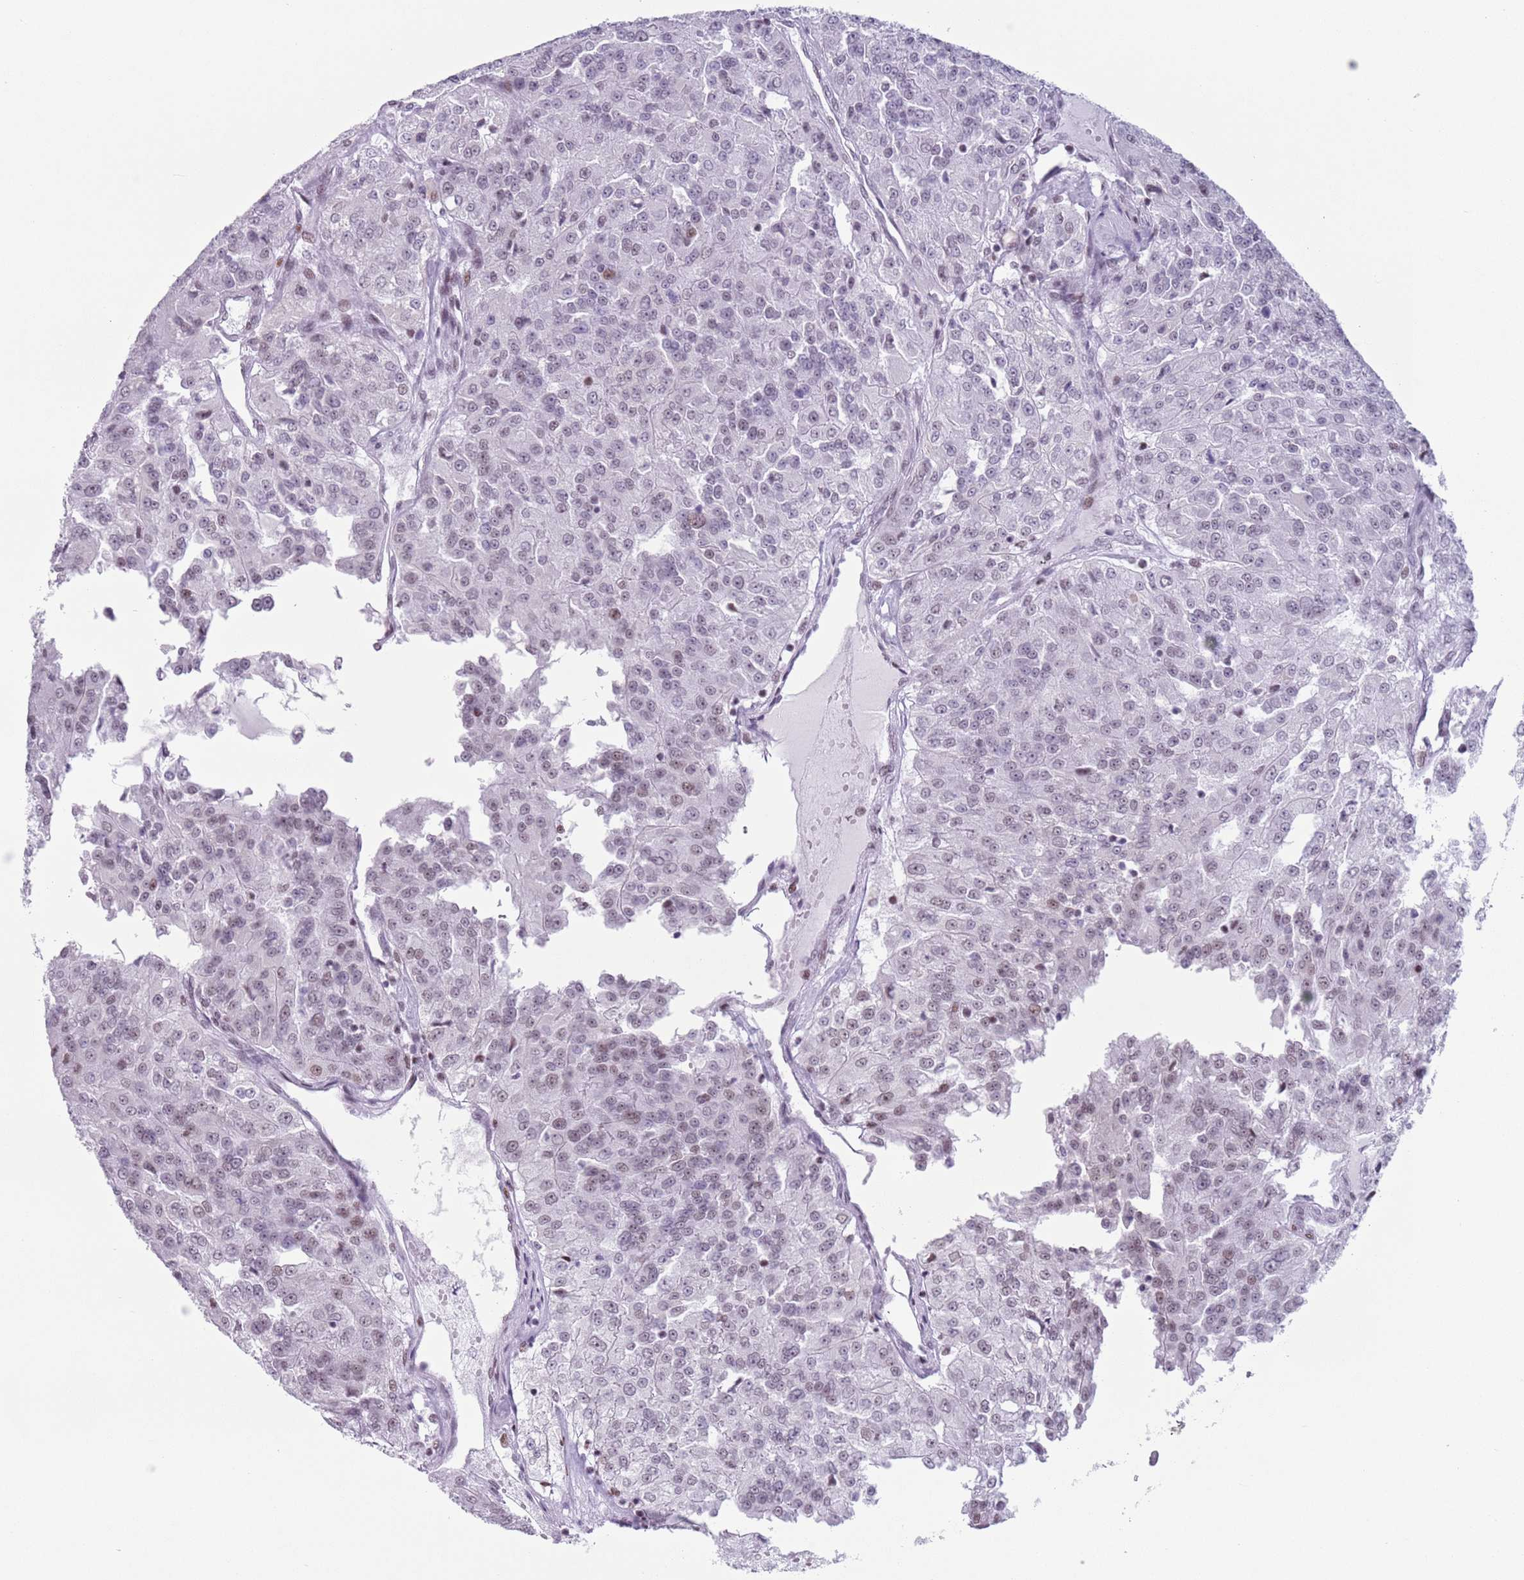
{"staining": {"intensity": "moderate", "quantity": "<25%", "location": "nuclear"}, "tissue": "renal cancer", "cell_type": "Tumor cells", "image_type": "cancer", "snomed": [{"axis": "morphology", "description": "Adenocarcinoma, NOS"}, {"axis": "topography", "description": "Kidney"}], "caption": "Tumor cells demonstrate low levels of moderate nuclear expression in about <25% of cells in human renal cancer (adenocarcinoma).", "gene": "FAM104B", "patient": {"sex": "female", "age": 63}}